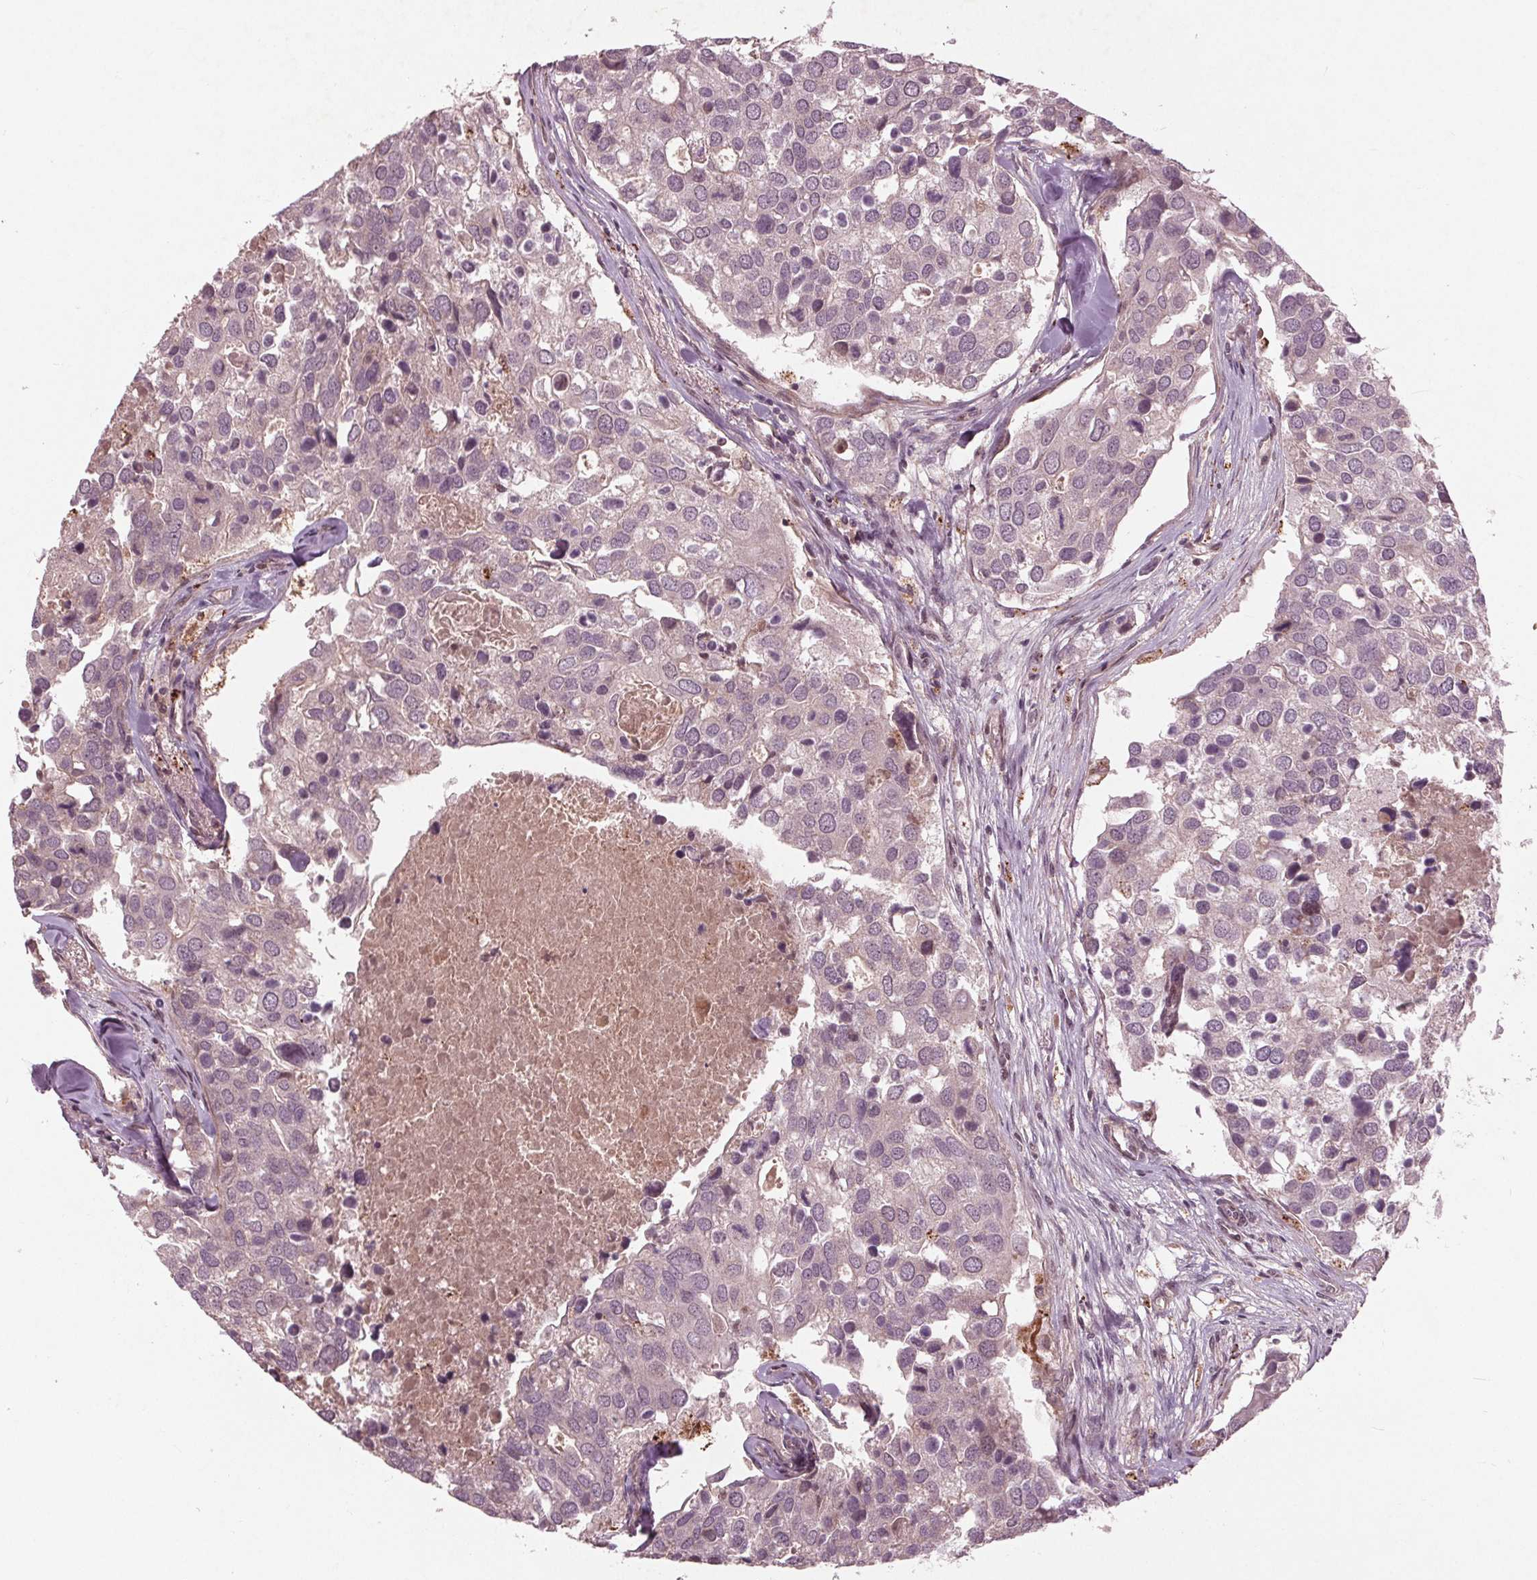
{"staining": {"intensity": "negative", "quantity": "none", "location": "none"}, "tissue": "breast cancer", "cell_type": "Tumor cells", "image_type": "cancer", "snomed": [{"axis": "morphology", "description": "Duct carcinoma"}, {"axis": "topography", "description": "Breast"}], "caption": "This is an IHC micrograph of breast cancer (infiltrating ductal carcinoma). There is no expression in tumor cells.", "gene": "CDKL4", "patient": {"sex": "female", "age": 83}}